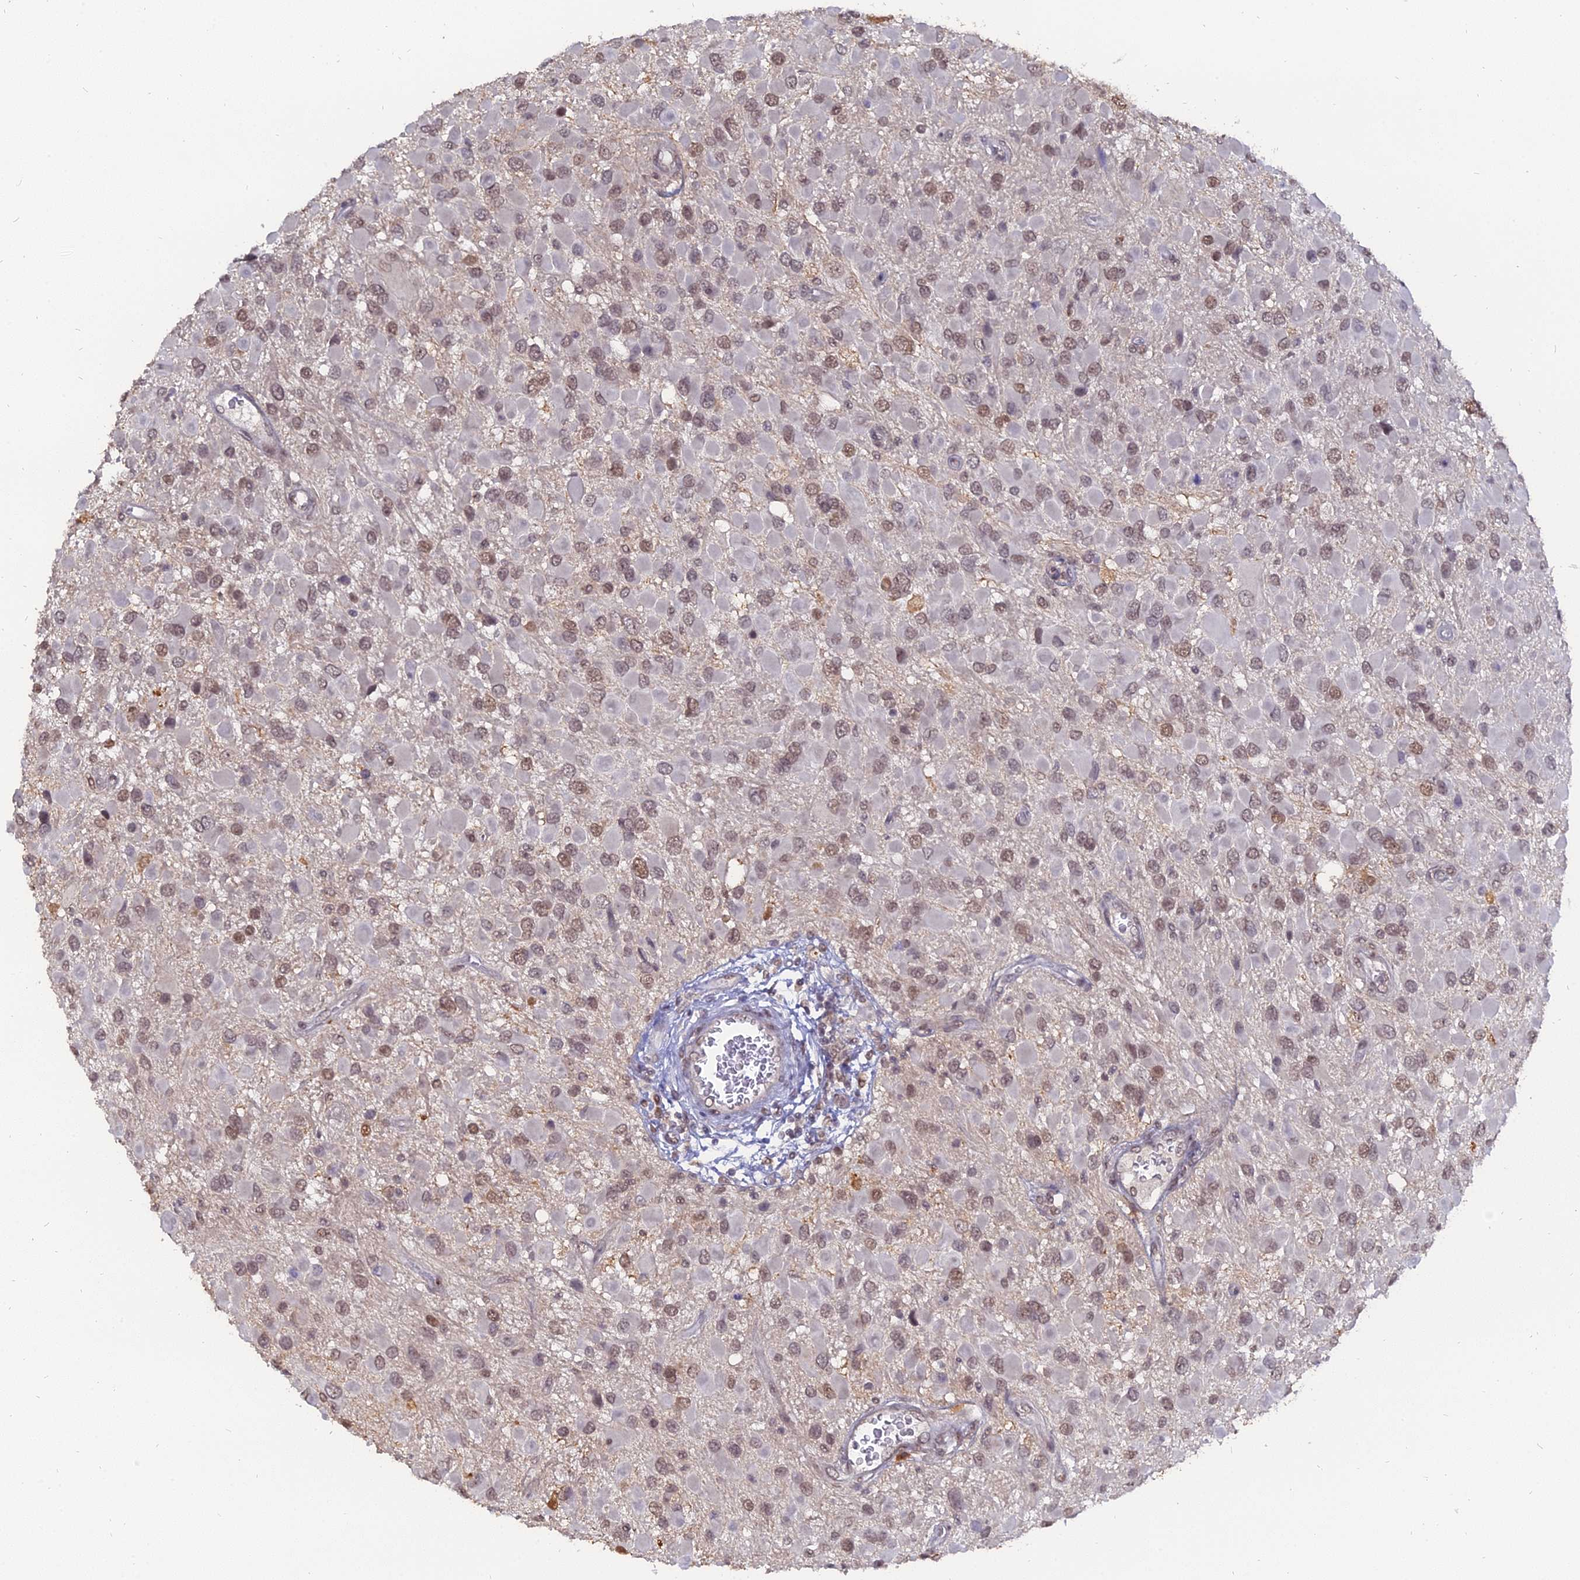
{"staining": {"intensity": "moderate", "quantity": ">75%", "location": "nuclear"}, "tissue": "glioma", "cell_type": "Tumor cells", "image_type": "cancer", "snomed": [{"axis": "morphology", "description": "Glioma, malignant, High grade"}, {"axis": "topography", "description": "Brain"}], "caption": "Immunohistochemical staining of glioma displays medium levels of moderate nuclear protein expression in about >75% of tumor cells.", "gene": "NR1H3", "patient": {"sex": "male", "age": 53}}